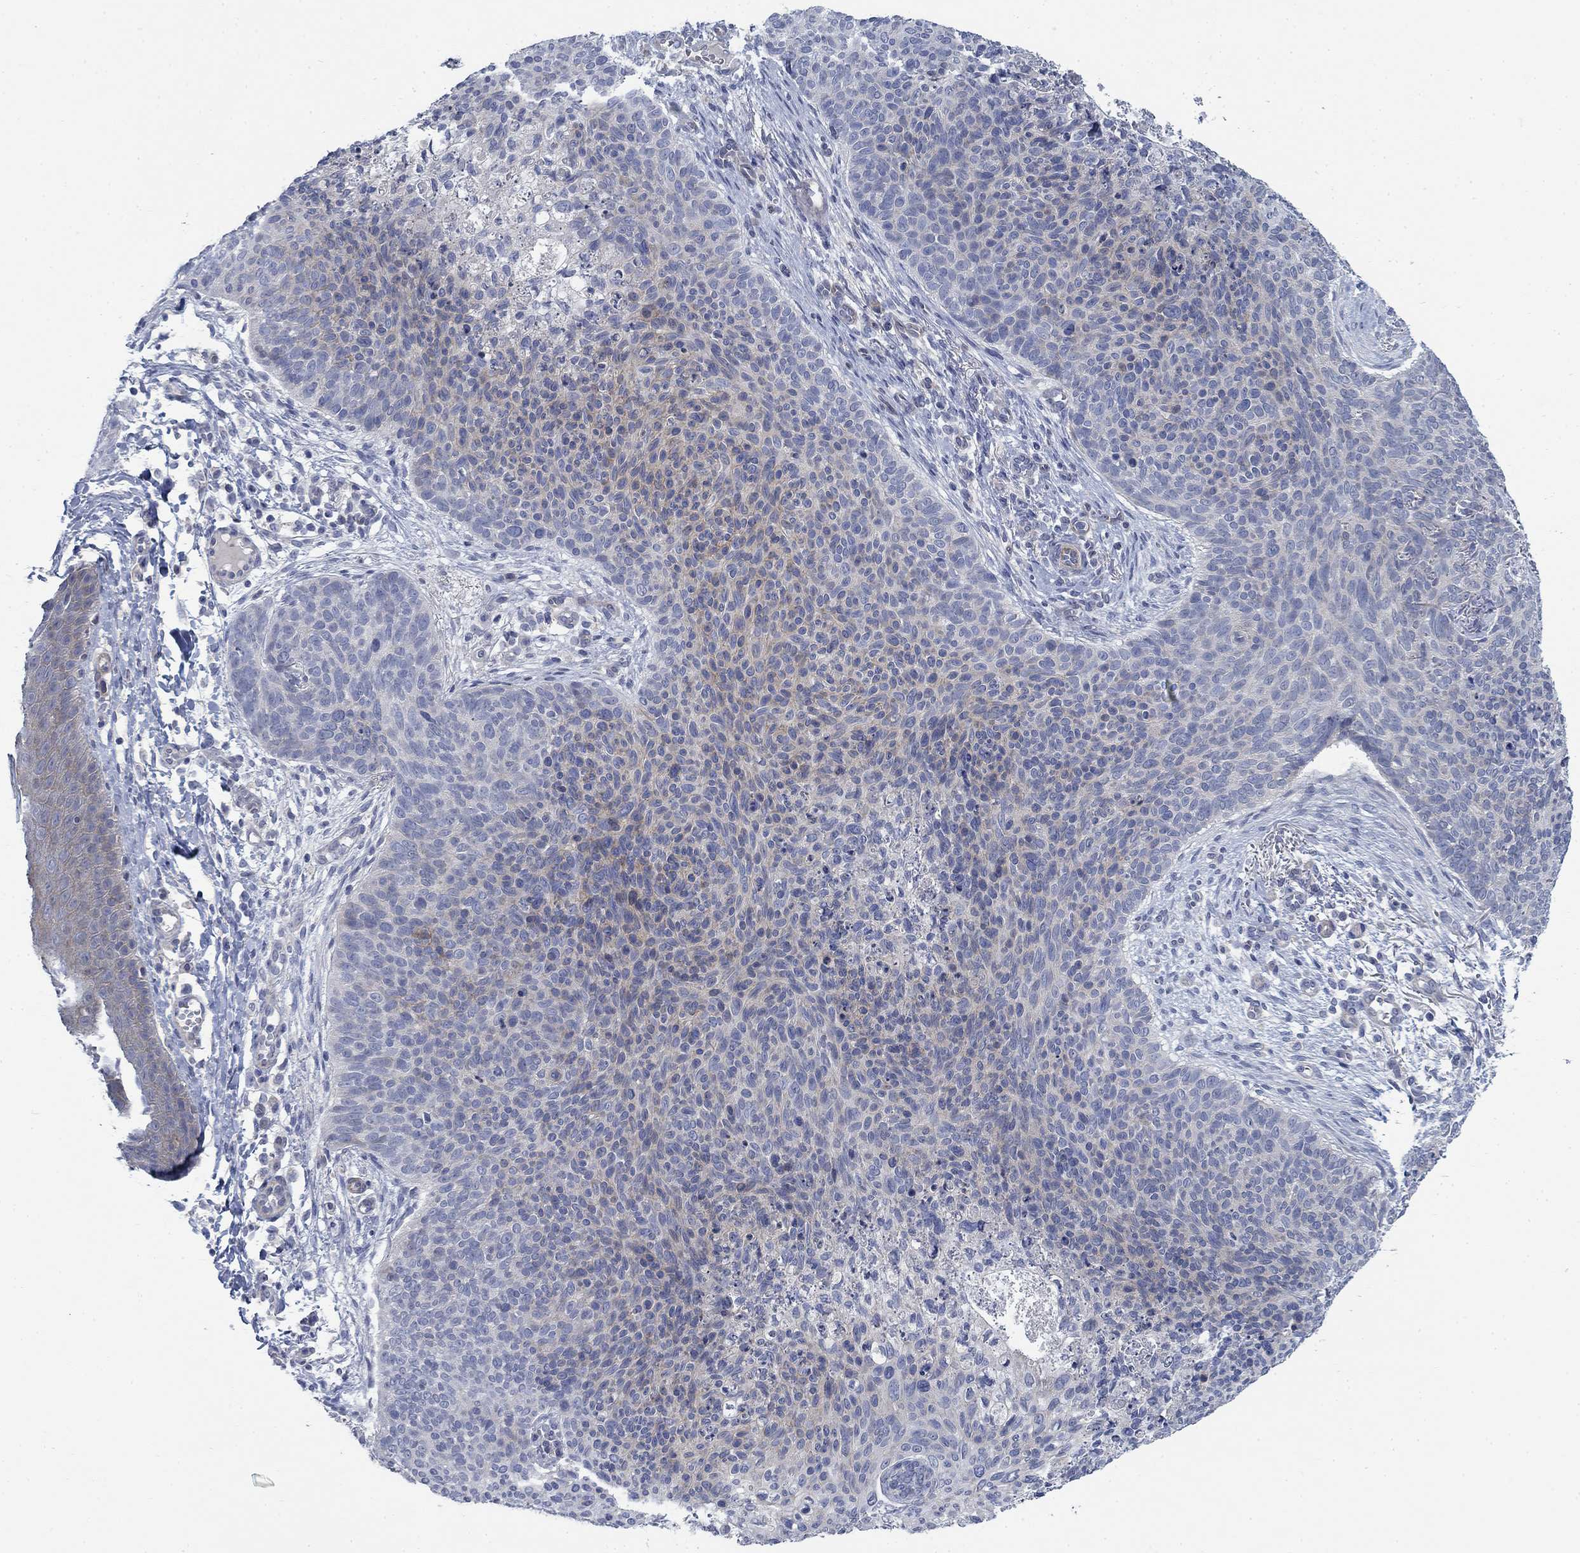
{"staining": {"intensity": "weak", "quantity": "<25%", "location": "cytoplasmic/membranous"}, "tissue": "skin cancer", "cell_type": "Tumor cells", "image_type": "cancer", "snomed": [{"axis": "morphology", "description": "Basal cell carcinoma"}, {"axis": "topography", "description": "Skin"}], "caption": "DAB (3,3'-diaminobenzidine) immunohistochemical staining of skin cancer exhibits no significant staining in tumor cells.", "gene": "DNER", "patient": {"sex": "male", "age": 64}}